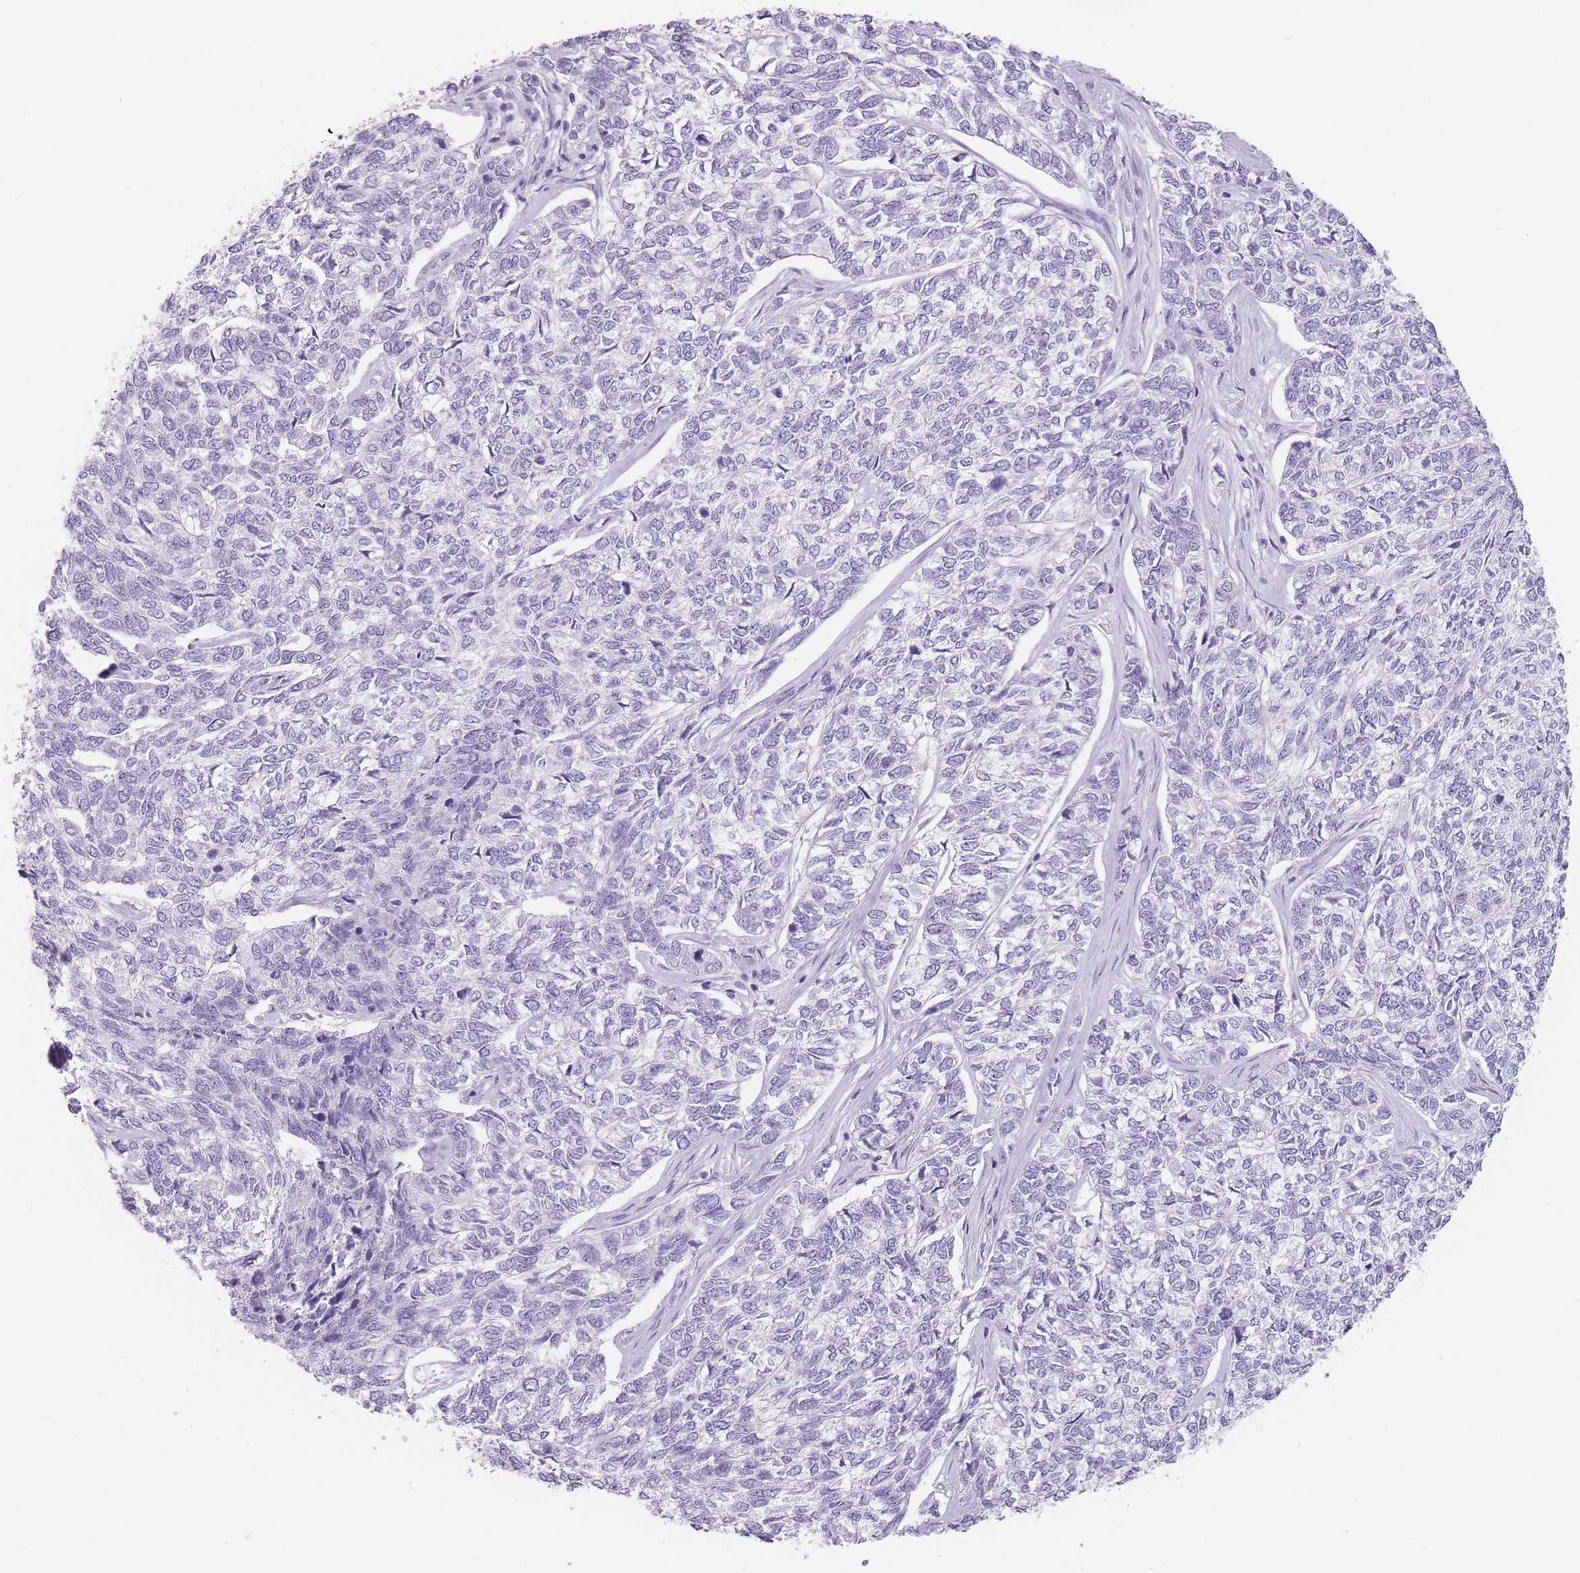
{"staining": {"intensity": "negative", "quantity": "none", "location": "none"}, "tissue": "skin cancer", "cell_type": "Tumor cells", "image_type": "cancer", "snomed": [{"axis": "morphology", "description": "Basal cell carcinoma"}, {"axis": "topography", "description": "Skin"}], "caption": "Immunohistochemistry (IHC) of basal cell carcinoma (skin) displays no staining in tumor cells.", "gene": "CCNO", "patient": {"sex": "female", "age": 65}}